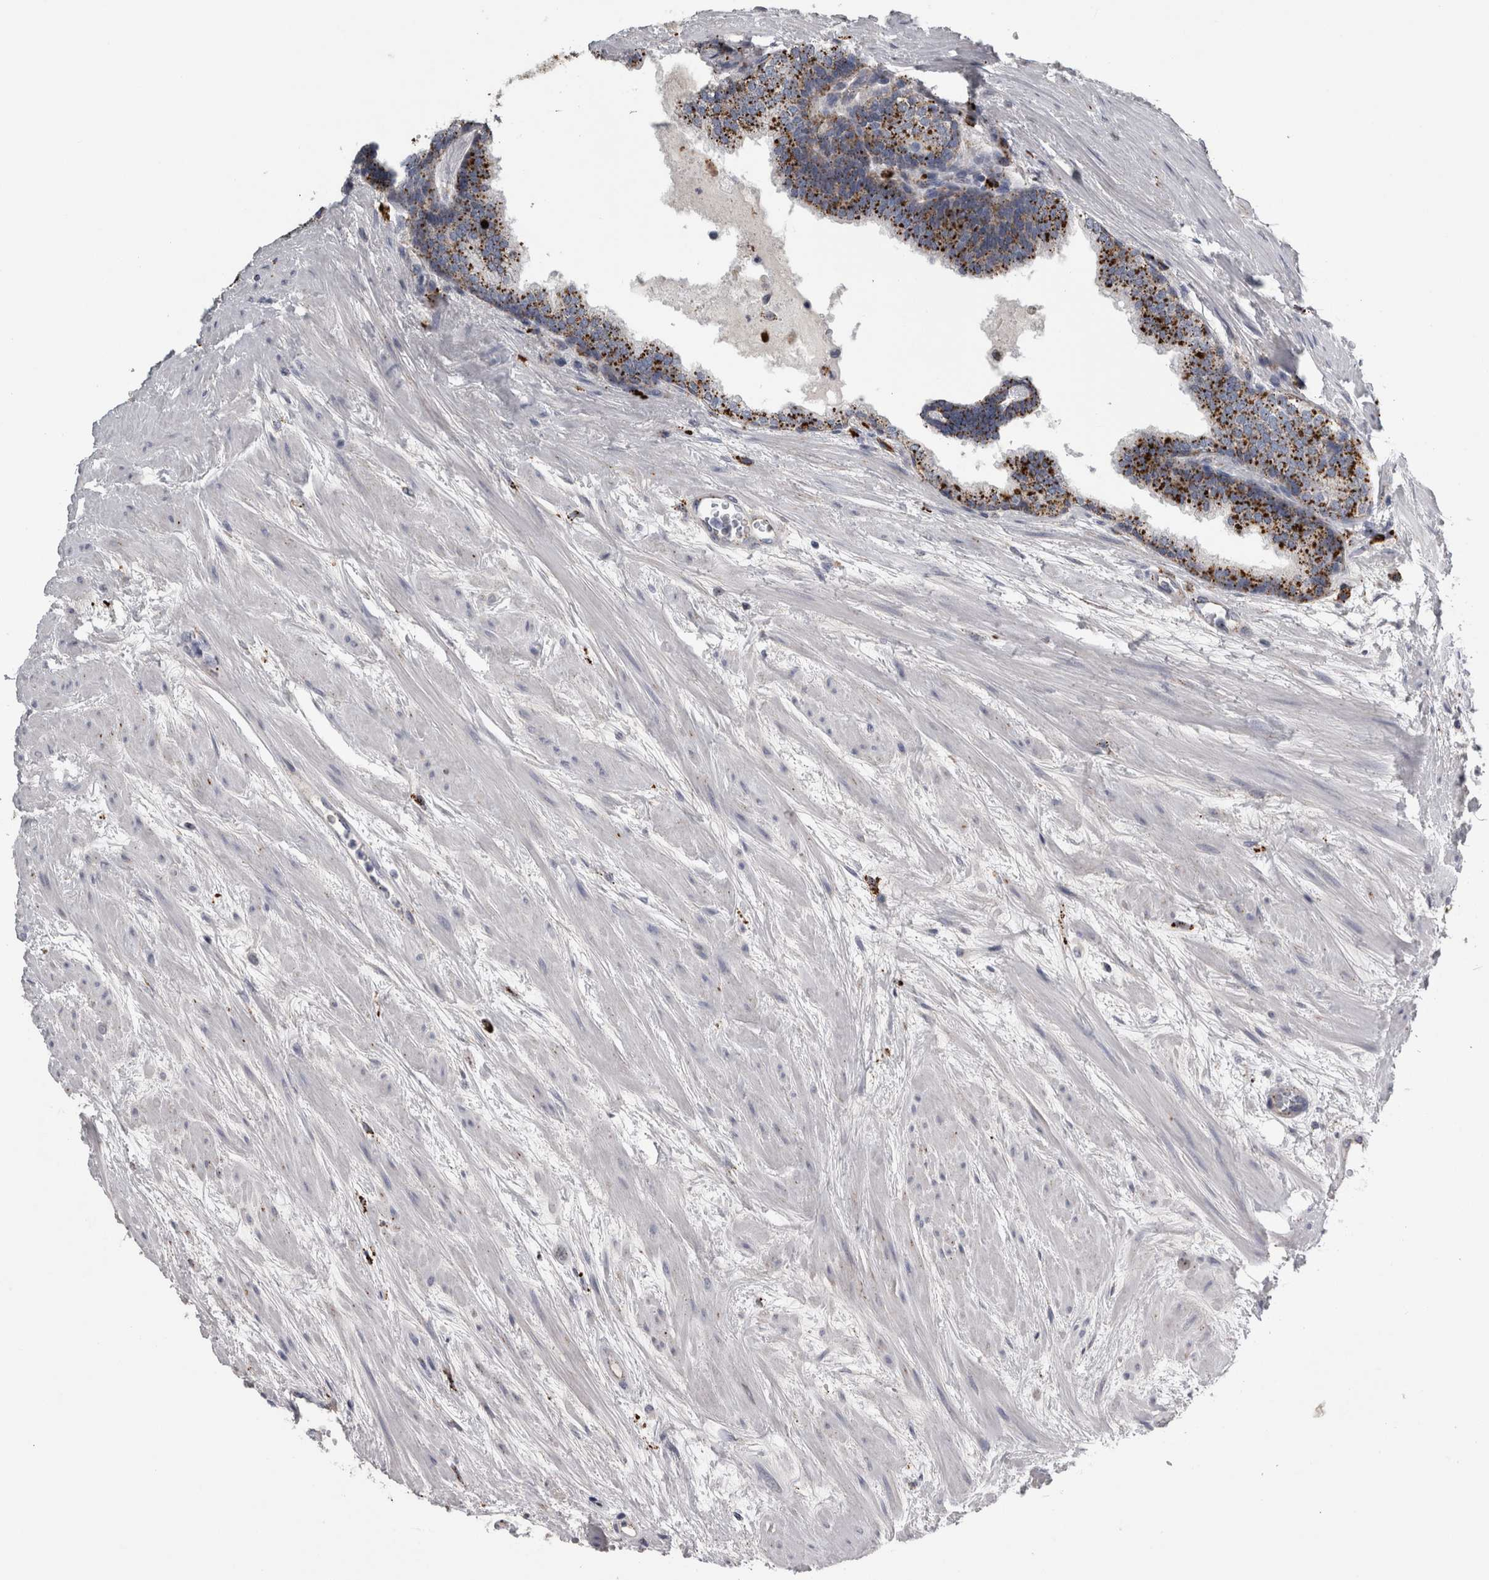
{"staining": {"intensity": "moderate", "quantity": ">75%", "location": "cytoplasmic/membranous"}, "tissue": "prostate cancer", "cell_type": "Tumor cells", "image_type": "cancer", "snomed": [{"axis": "morphology", "description": "Adenocarcinoma, High grade"}, {"axis": "topography", "description": "Prostate"}], "caption": "Protein expression analysis of human prostate cancer reveals moderate cytoplasmic/membranous staining in approximately >75% of tumor cells.", "gene": "DPP7", "patient": {"sex": "male", "age": 55}}